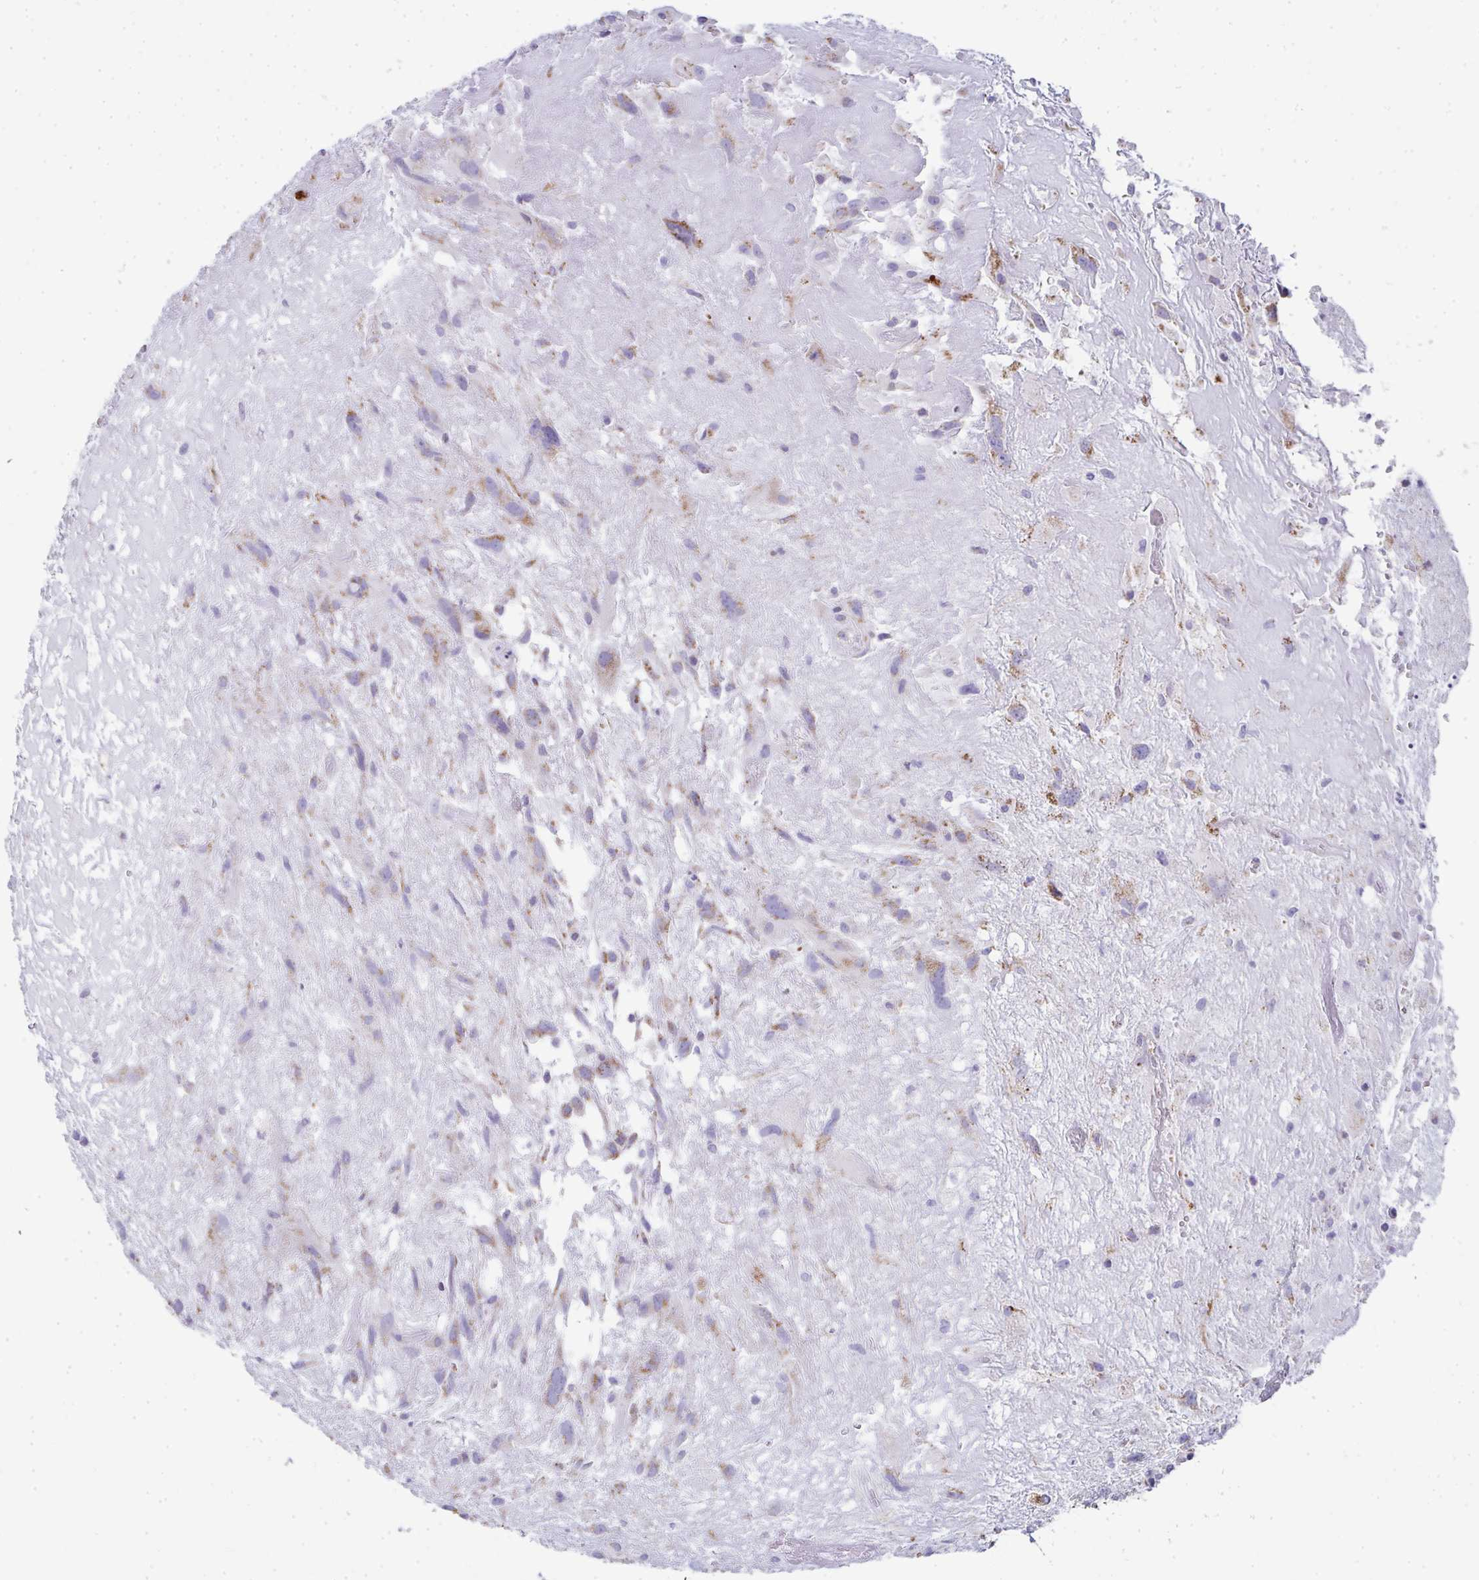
{"staining": {"intensity": "negative", "quantity": "none", "location": "none"}, "tissue": "glioma", "cell_type": "Tumor cells", "image_type": "cancer", "snomed": [{"axis": "morphology", "description": "Glioma, malignant, High grade"}, {"axis": "topography", "description": "Brain"}], "caption": "Histopathology image shows no protein staining in tumor cells of malignant glioma (high-grade) tissue.", "gene": "SLC6A1", "patient": {"sex": "male", "age": 46}}